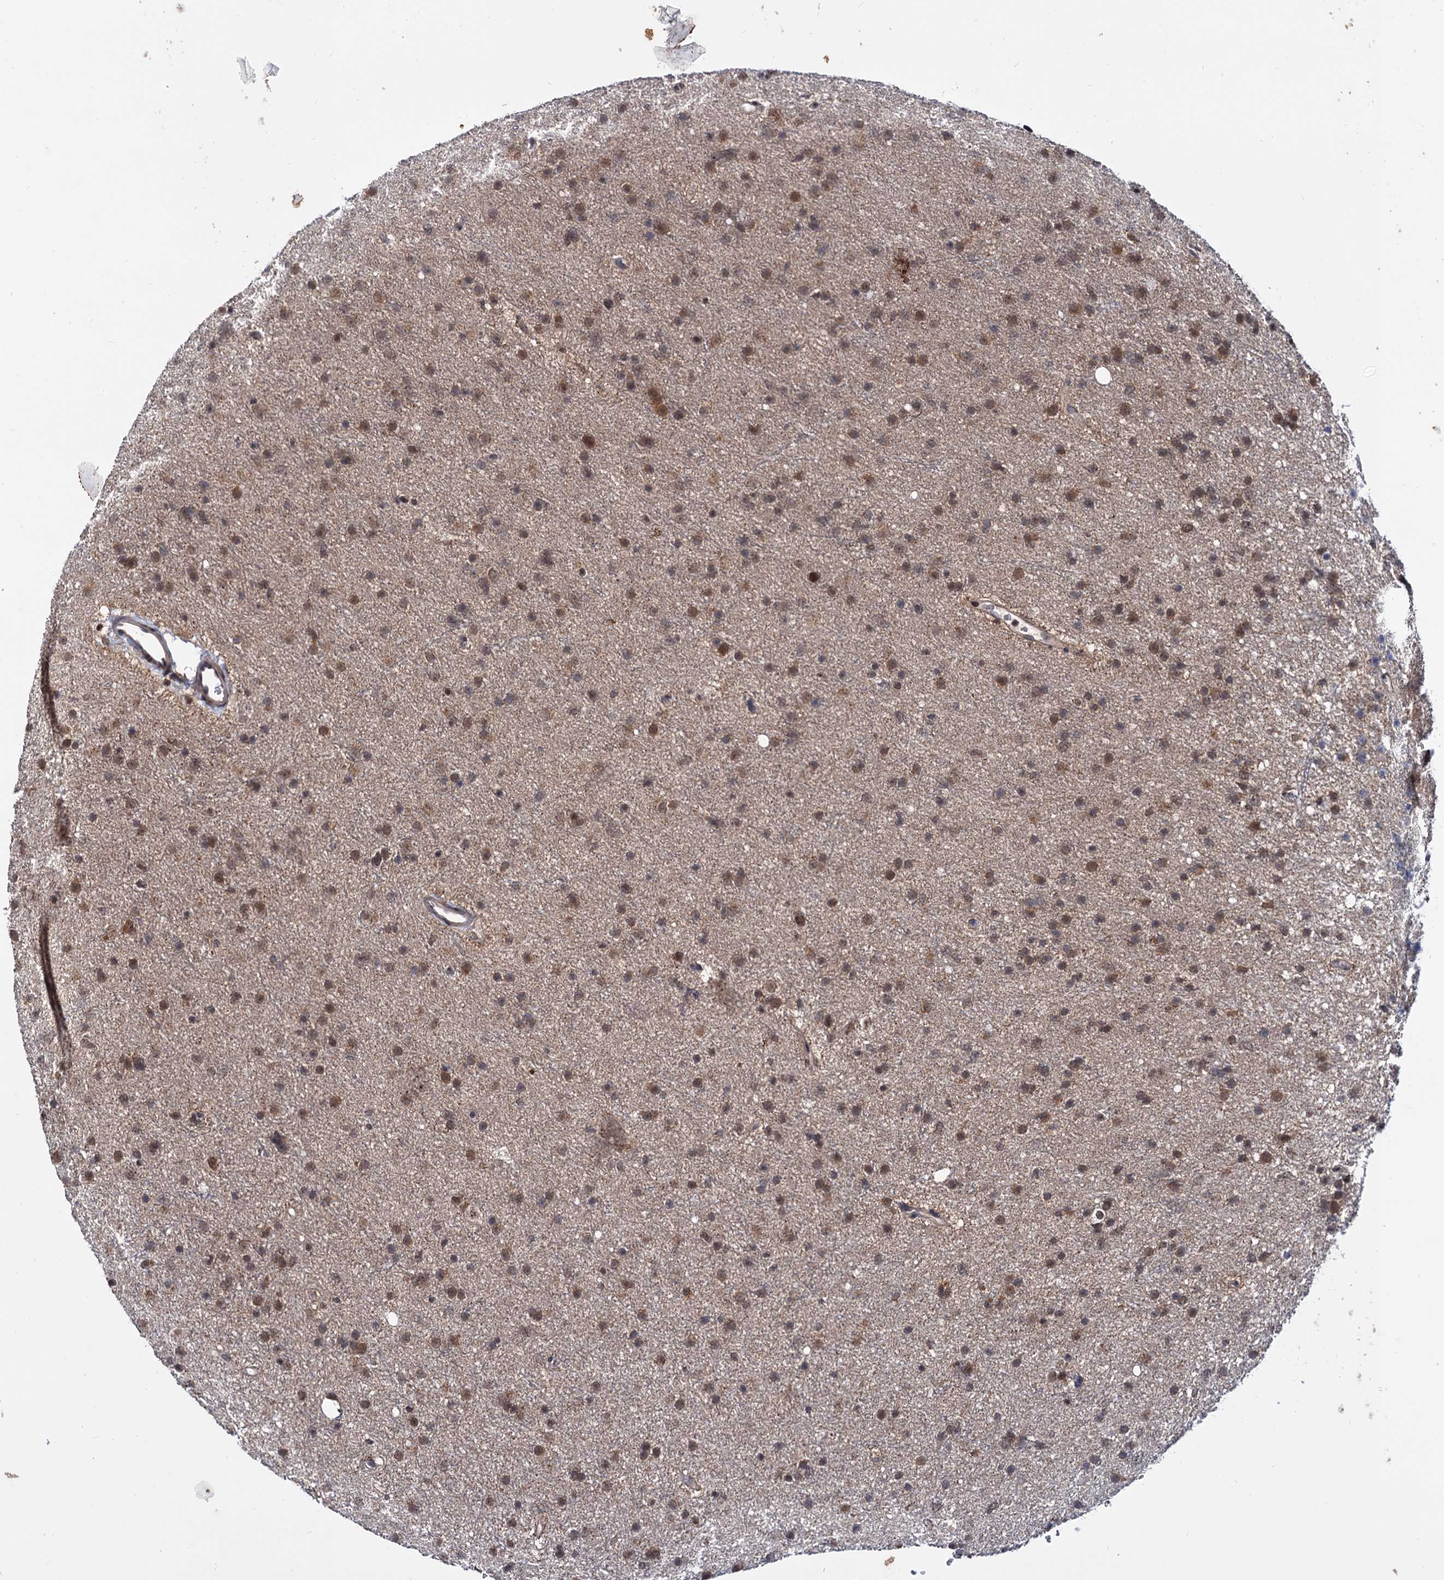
{"staining": {"intensity": "moderate", "quantity": "25%-75%", "location": "cytoplasmic/membranous,nuclear"}, "tissue": "glioma", "cell_type": "Tumor cells", "image_type": "cancer", "snomed": [{"axis": "morphology", "description": "Glioma, malignant, Low grade"}, {"axis": "topography", "description": "Cerebral cortex"}], "caption": "This histopathology image shows immunohistochemistry (IHC) staining of human glioma, with medium moderate cytoplasmic/membranous and nuclear expression in about 25%-75% of tumor cells.", "gene": "RNASEH2B", "patient": {"sex": "female", "age": 39}}